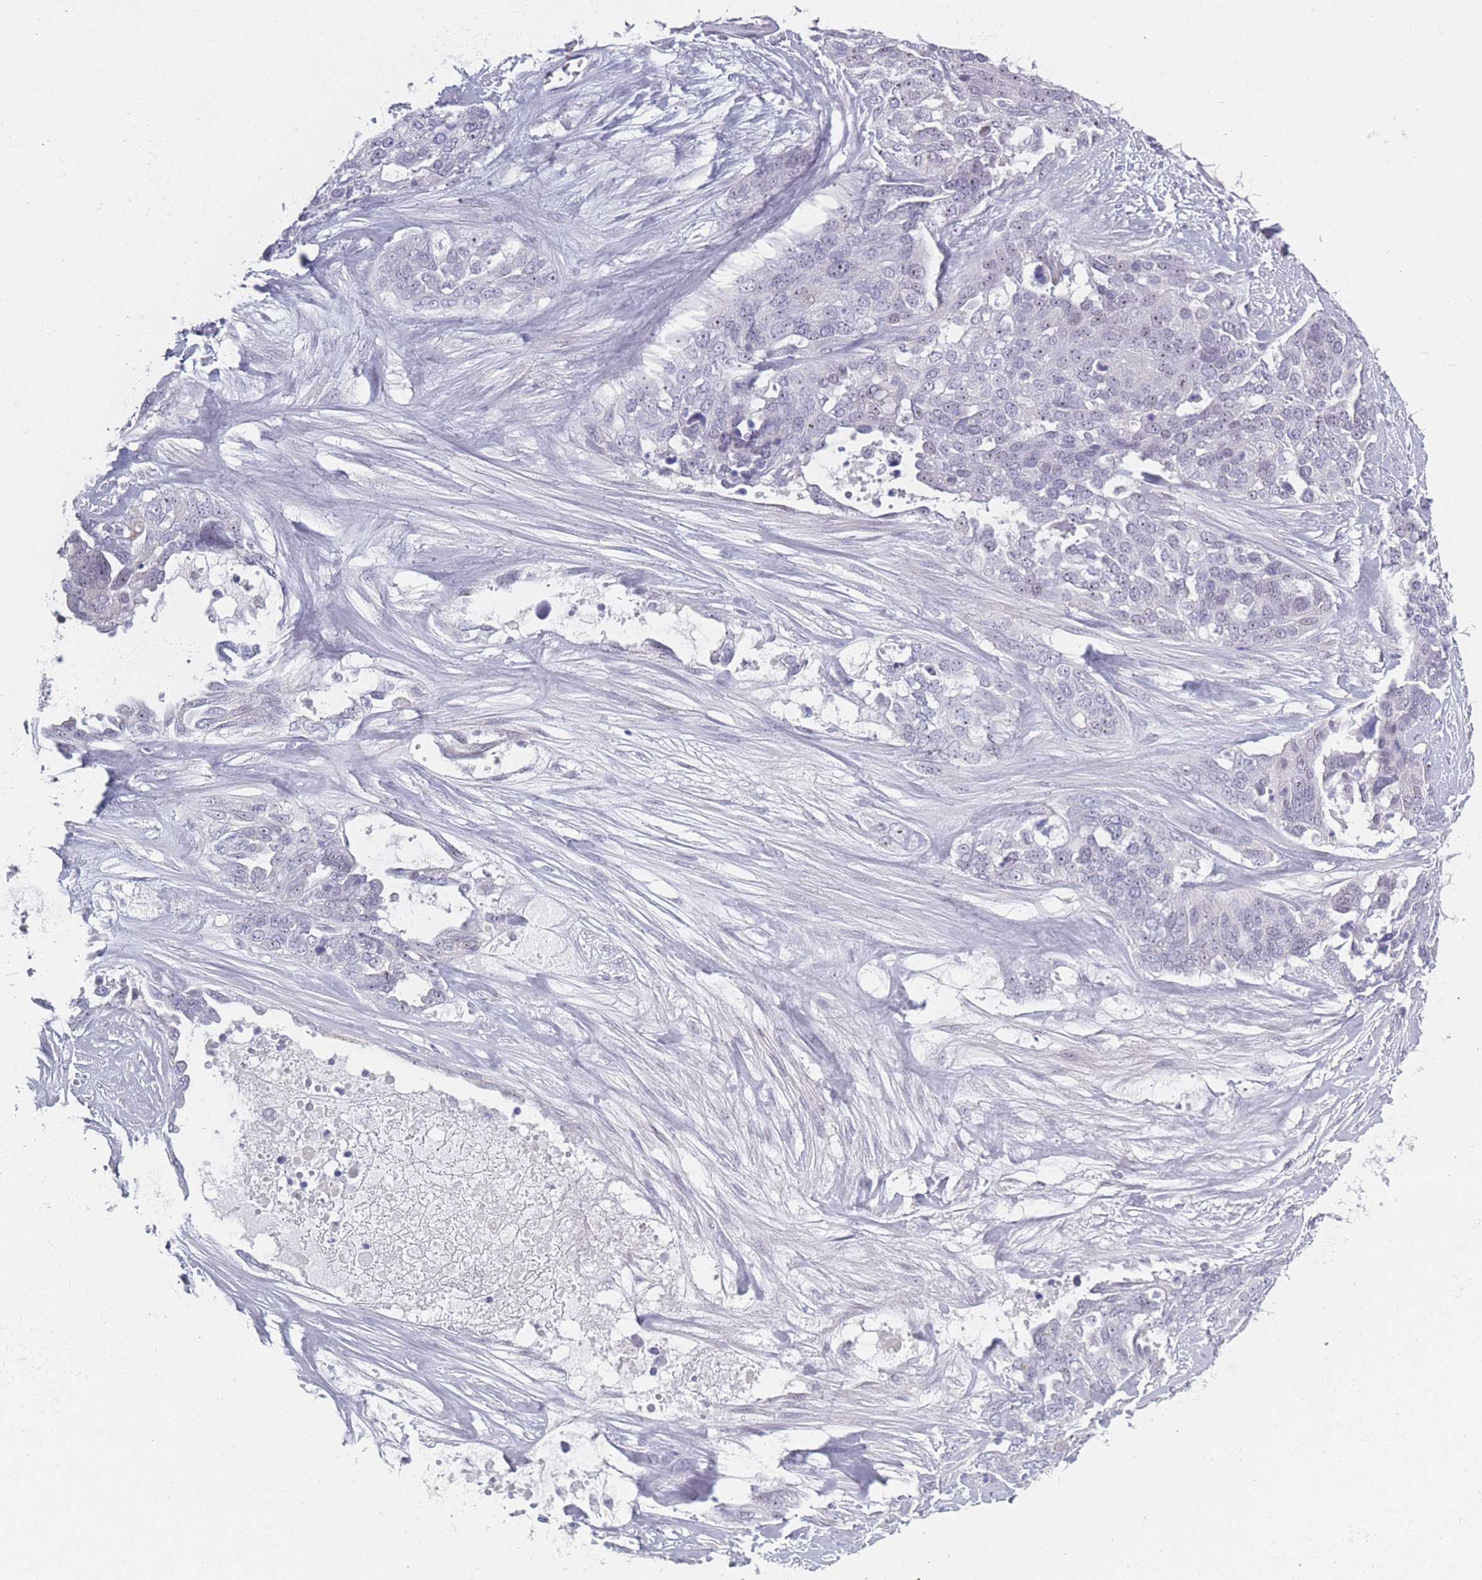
{"staining": {"intensity": "negative", "quantity": "none", "location": "none"}, "tissue": "ovarian cancer", "cell_type": "Tumor cells", "image_type": "cancer", "snomed": [{"axis": "morphology", "description": "Cystadenocarcinoma, serous, NOS"}, {"axis": "topography", "description": "Ovary"}], "caption": "An image of human ovarian serous cystadenocarcinoma is negative for staining in tumor cells.", "gene": "ROS1", "patient": {"sex": "female", "age": 44}}